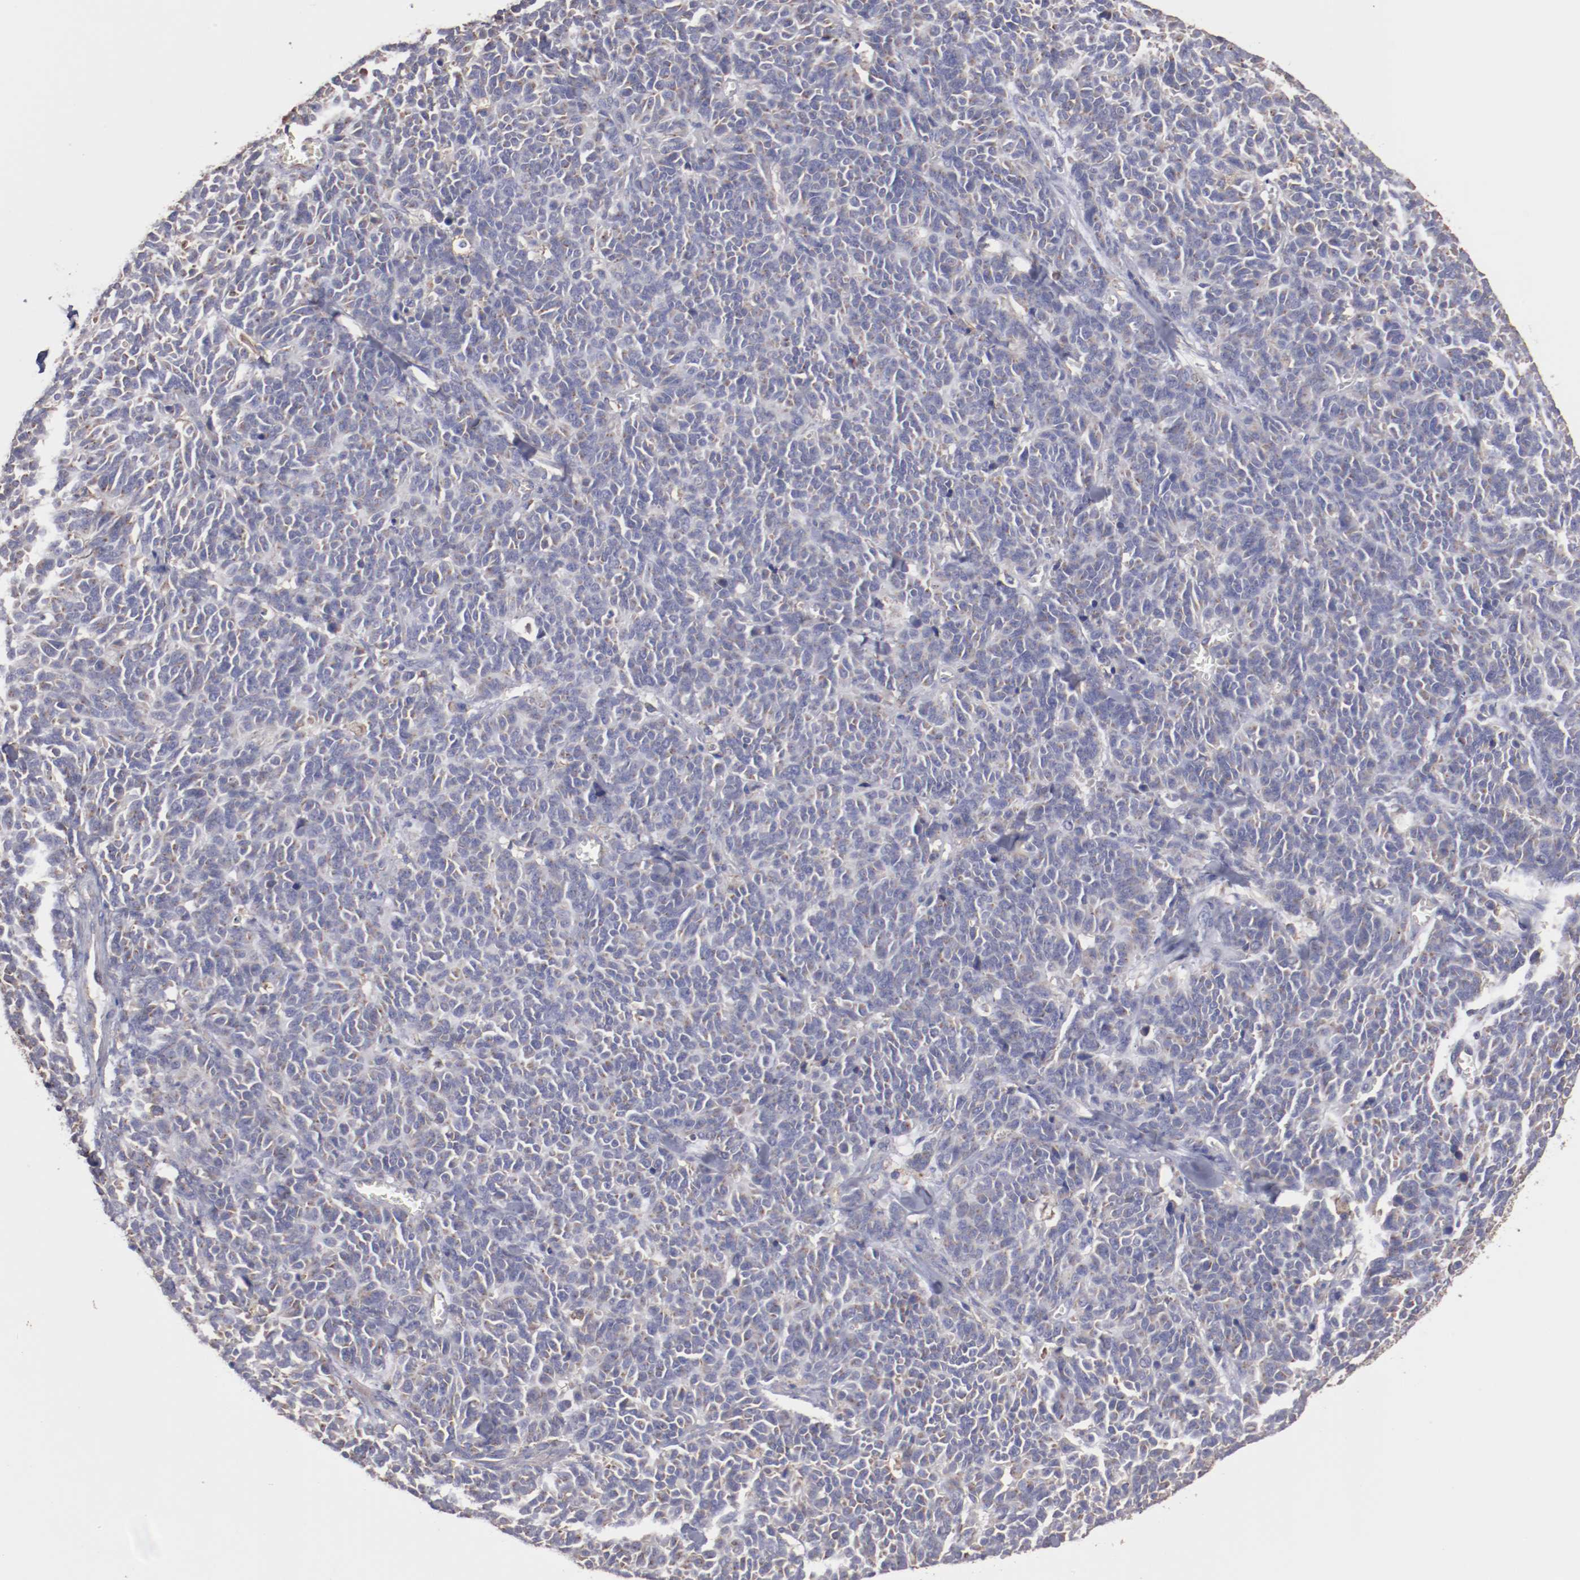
{"staining": {"intensity": "weak", "quantity": "<25%", "location": "cytoplasmic/membranous"}, "tissue": "lung cancer", "cell_type": "Tumor cells", "image_type": "cancer", "snomed": [{"axis": "morphology", "description": "Neoplasm, malignant, NOS"}, {"axis": "topography", "description": "Lung"}], "caption": "Immunohistochemistry (IHC) image of human lung cancer stained for a protein (brown), which reveals no expression in tumor cells. (DAB (3,3'-diaminobenzidine) immunohistochemistry (IHC) visualized using brightfield microscopy, high magnification).", "gene": "NFKBIE", "patient": {"sex": "female", "age": 58}}